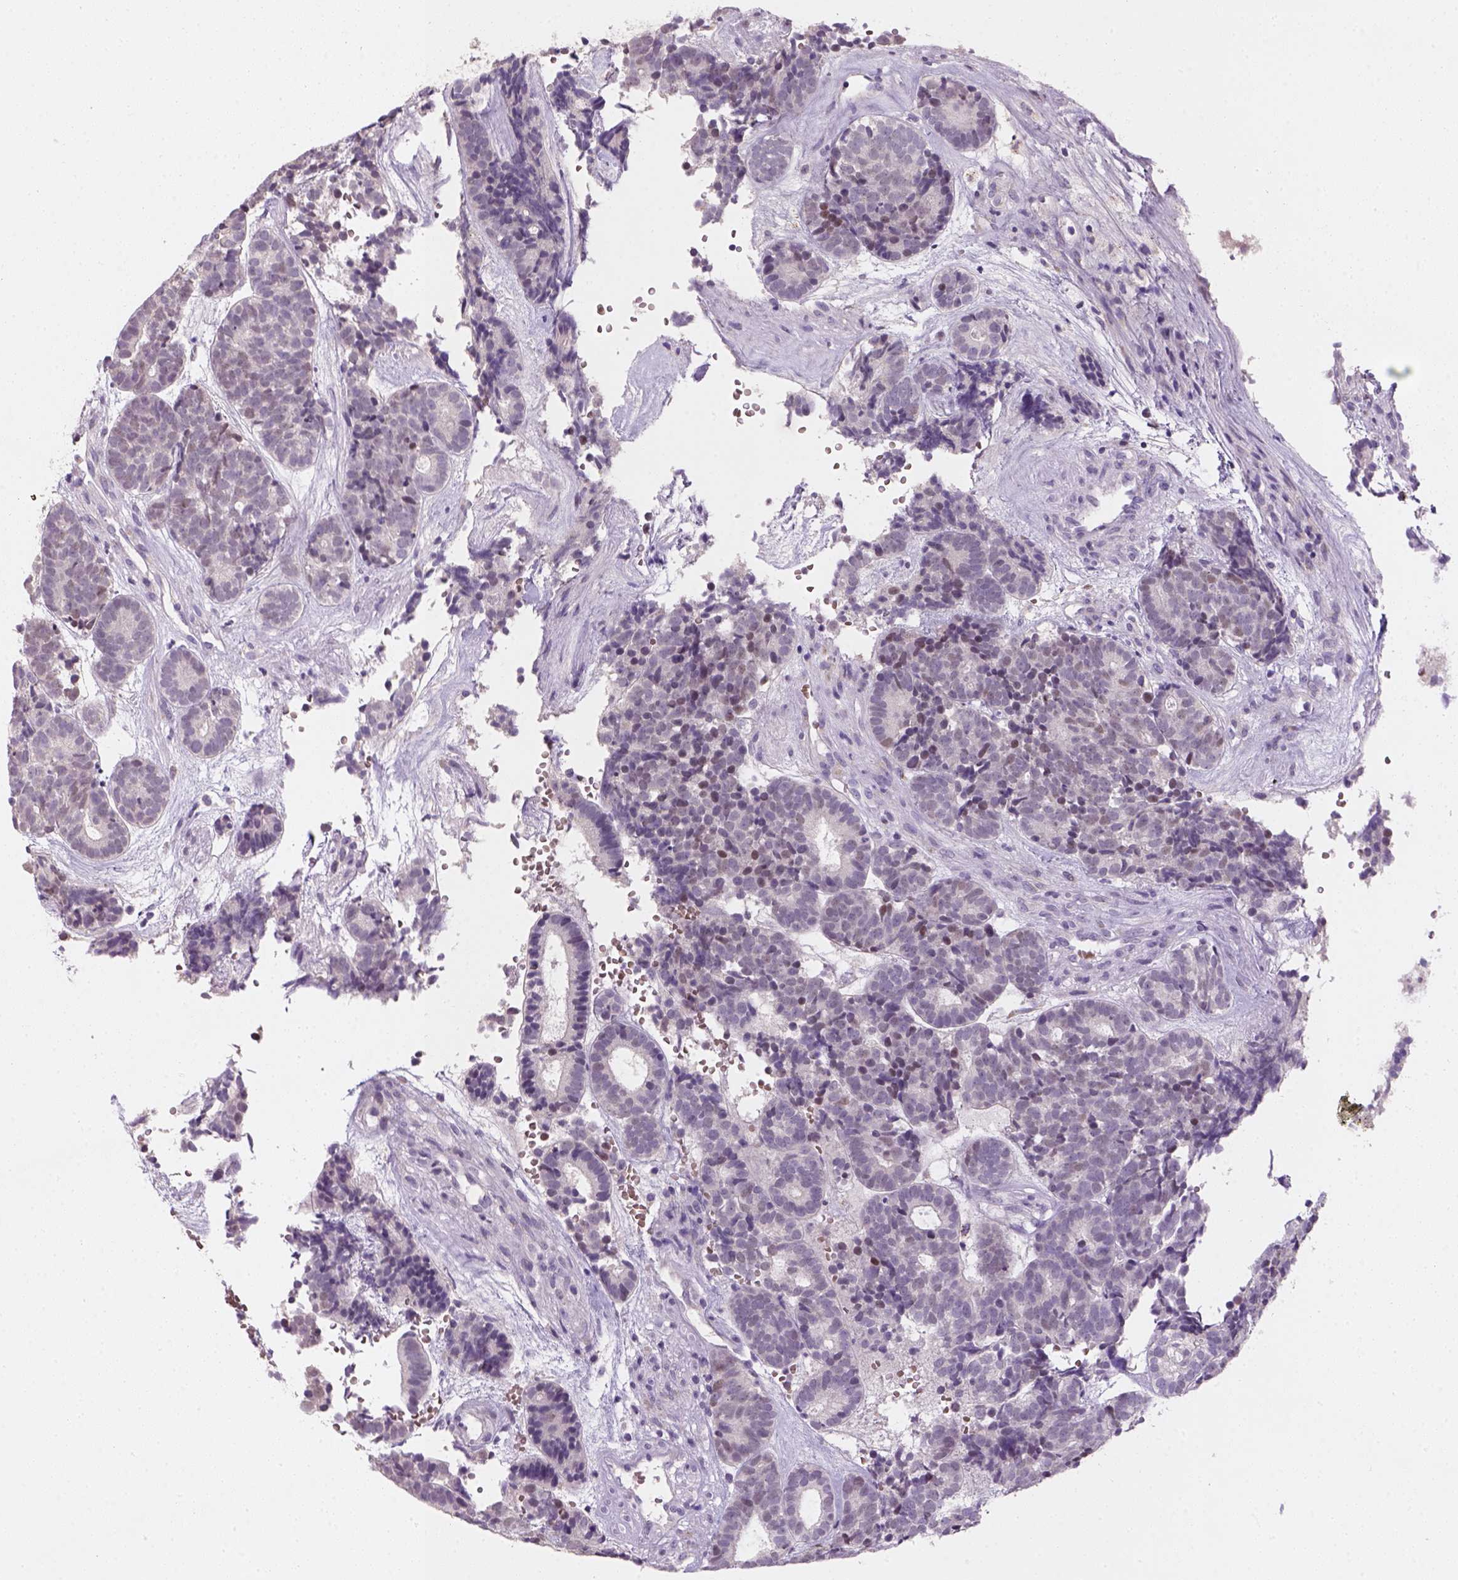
{"staining": {"intensity": "moderate", "quantity": "<25%", "location": "nuclear"}, "tissue": "head and neck cancer", "cell_type": "Tumor cells", "image_type": "cancer", "snomed": [{"axis": "morphology", "description": "Adenocarcinoma, NOS"}, {"axis": "topography", "description": "Head-Neck"}], "caption": "Immunohistochemical staining of adenocarcinoma (head and neck) reveals low levels of moderate nuclear protein expression in approximately <25% of tumor cells.", "gene": "ZMAT4", "patient": {"sex": "female", "age": 81}}